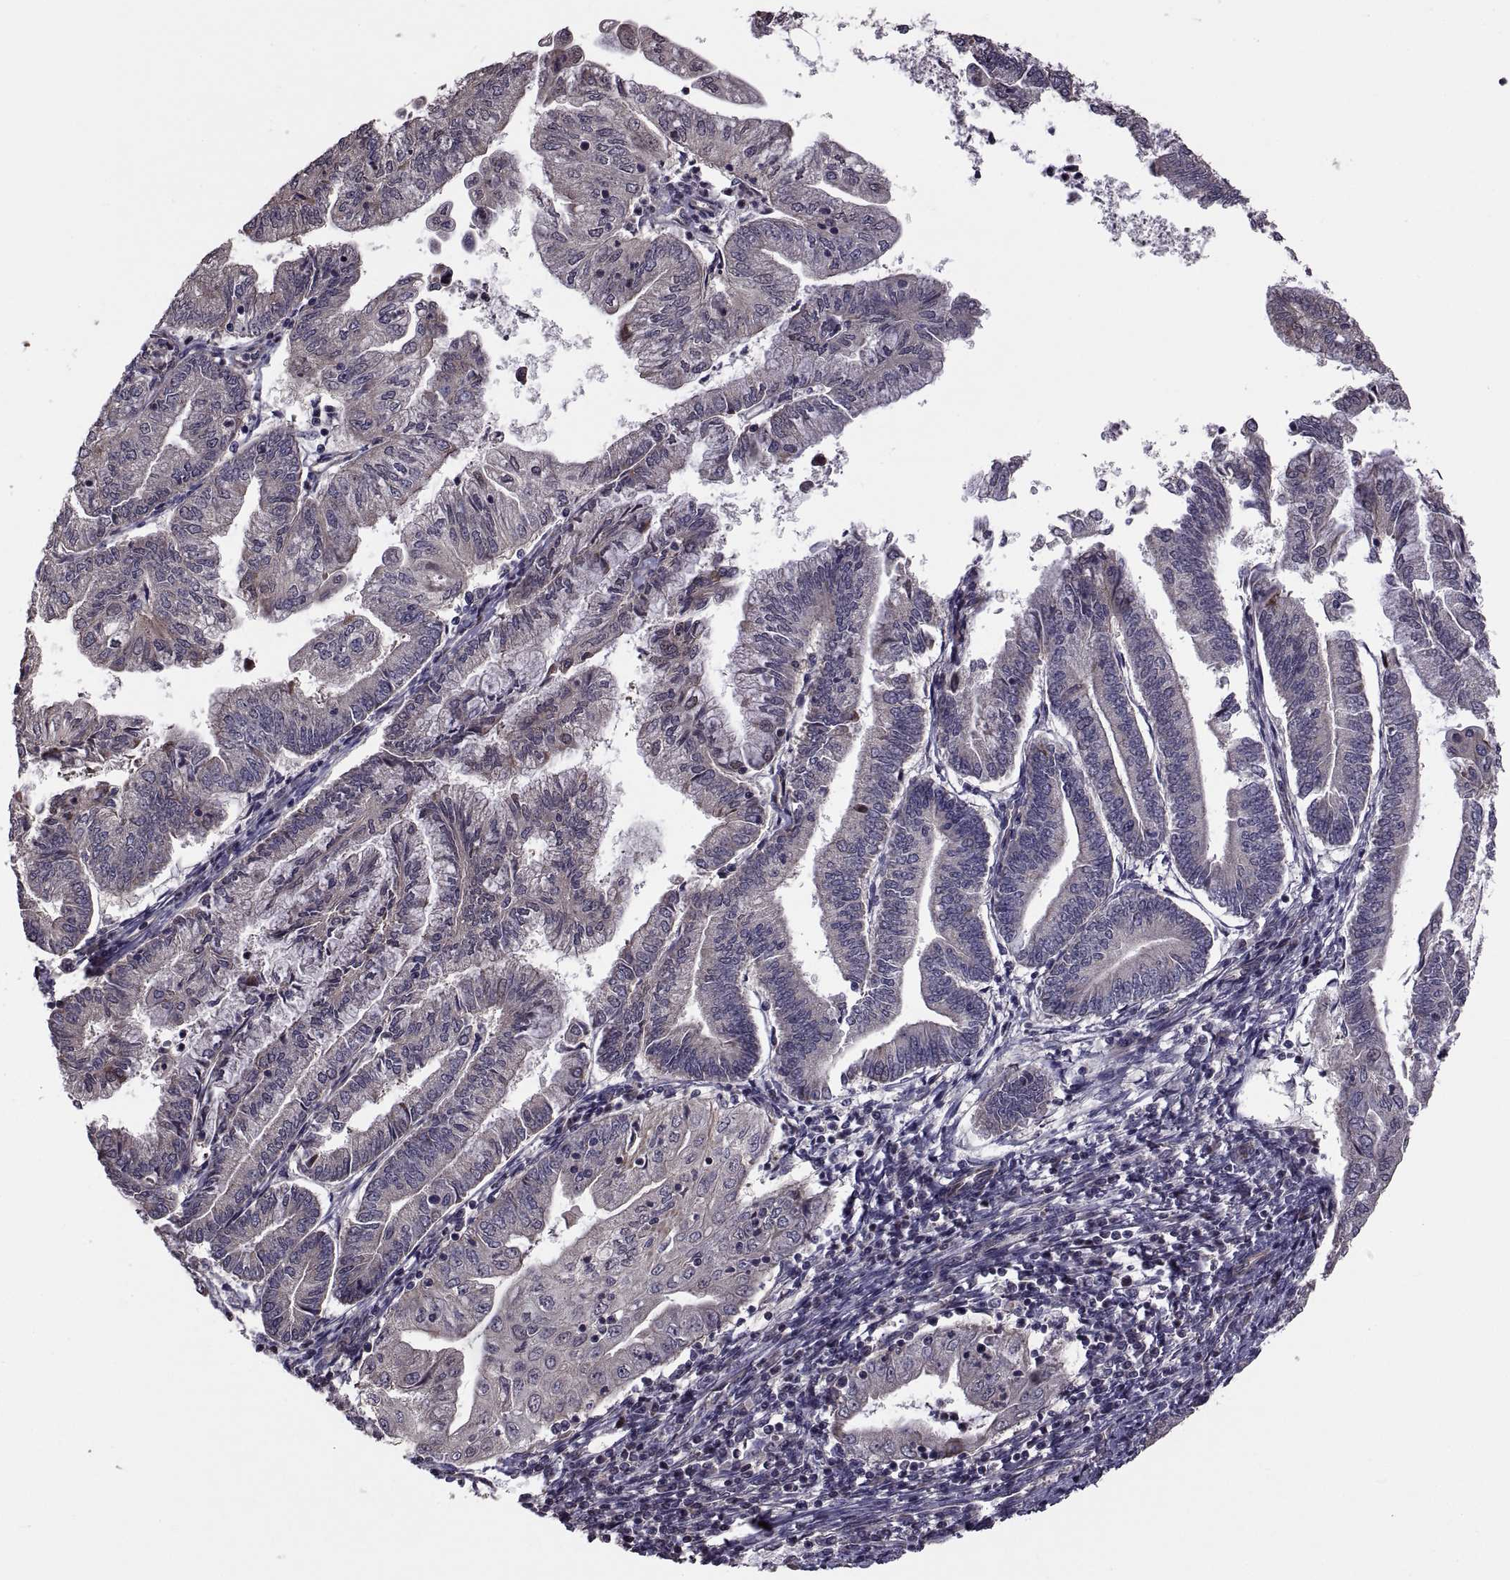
{"staining": {"intensity": "negative", "quantity": "none", "location": "none"}, "tissue": "endometrial cancer", "cell_type": "Tumor cells", "image_type": "cancer", "snomed": [{"axis": "morphology", "description": "Adenocarcinoma, NOS"}, {"axis": "topography", "description": "Endometrium"}], "caption": "Immunohistochemistry histopathology image of endometrial adenocarcinoma stained for a protein (brown), which displays no positivity in tumor cells.", "gene": "PMM2", "patient": {"sex": "female", "age": 55}}